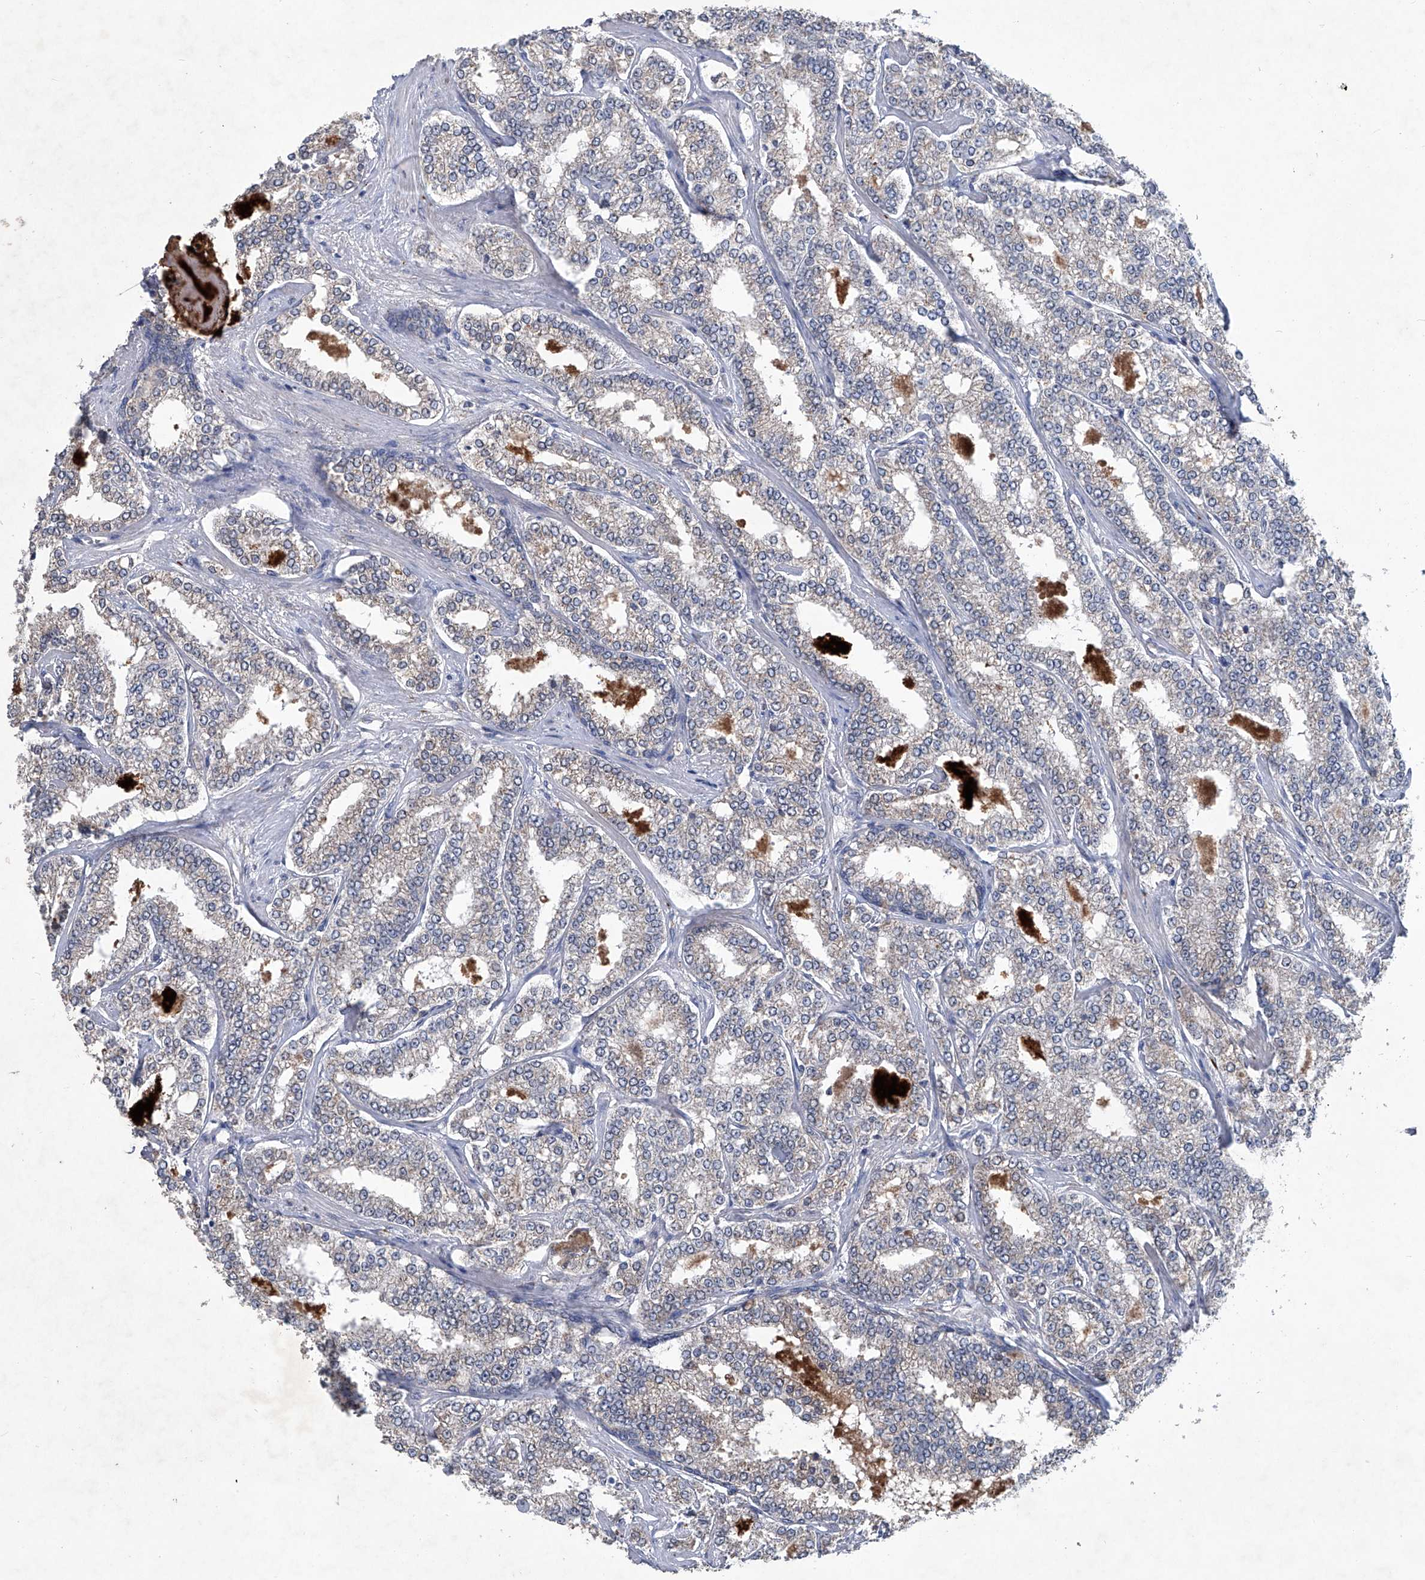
{"staining": {"intensity": "negative", "quantity": "none", "location": "none"}, "tissue": "prostate cancer", "cell_type": "Tumor cells", "image_type": "cancer", "snomed": [{"axis": "morphology", "description": "Normal tissue, NOS"}, {"axis": "morphology", "description": "Adenocarcinoma, High grade"}, {"axis": "topography", "description": "Prostate"}], "caption": "Protein analysis of prostate cancer (high-grade adenocarcinoma) demonstrates no significant expression in tumor cells.", "gene": "PCSK5", "patient": {"sex": "male", "age": 83}}